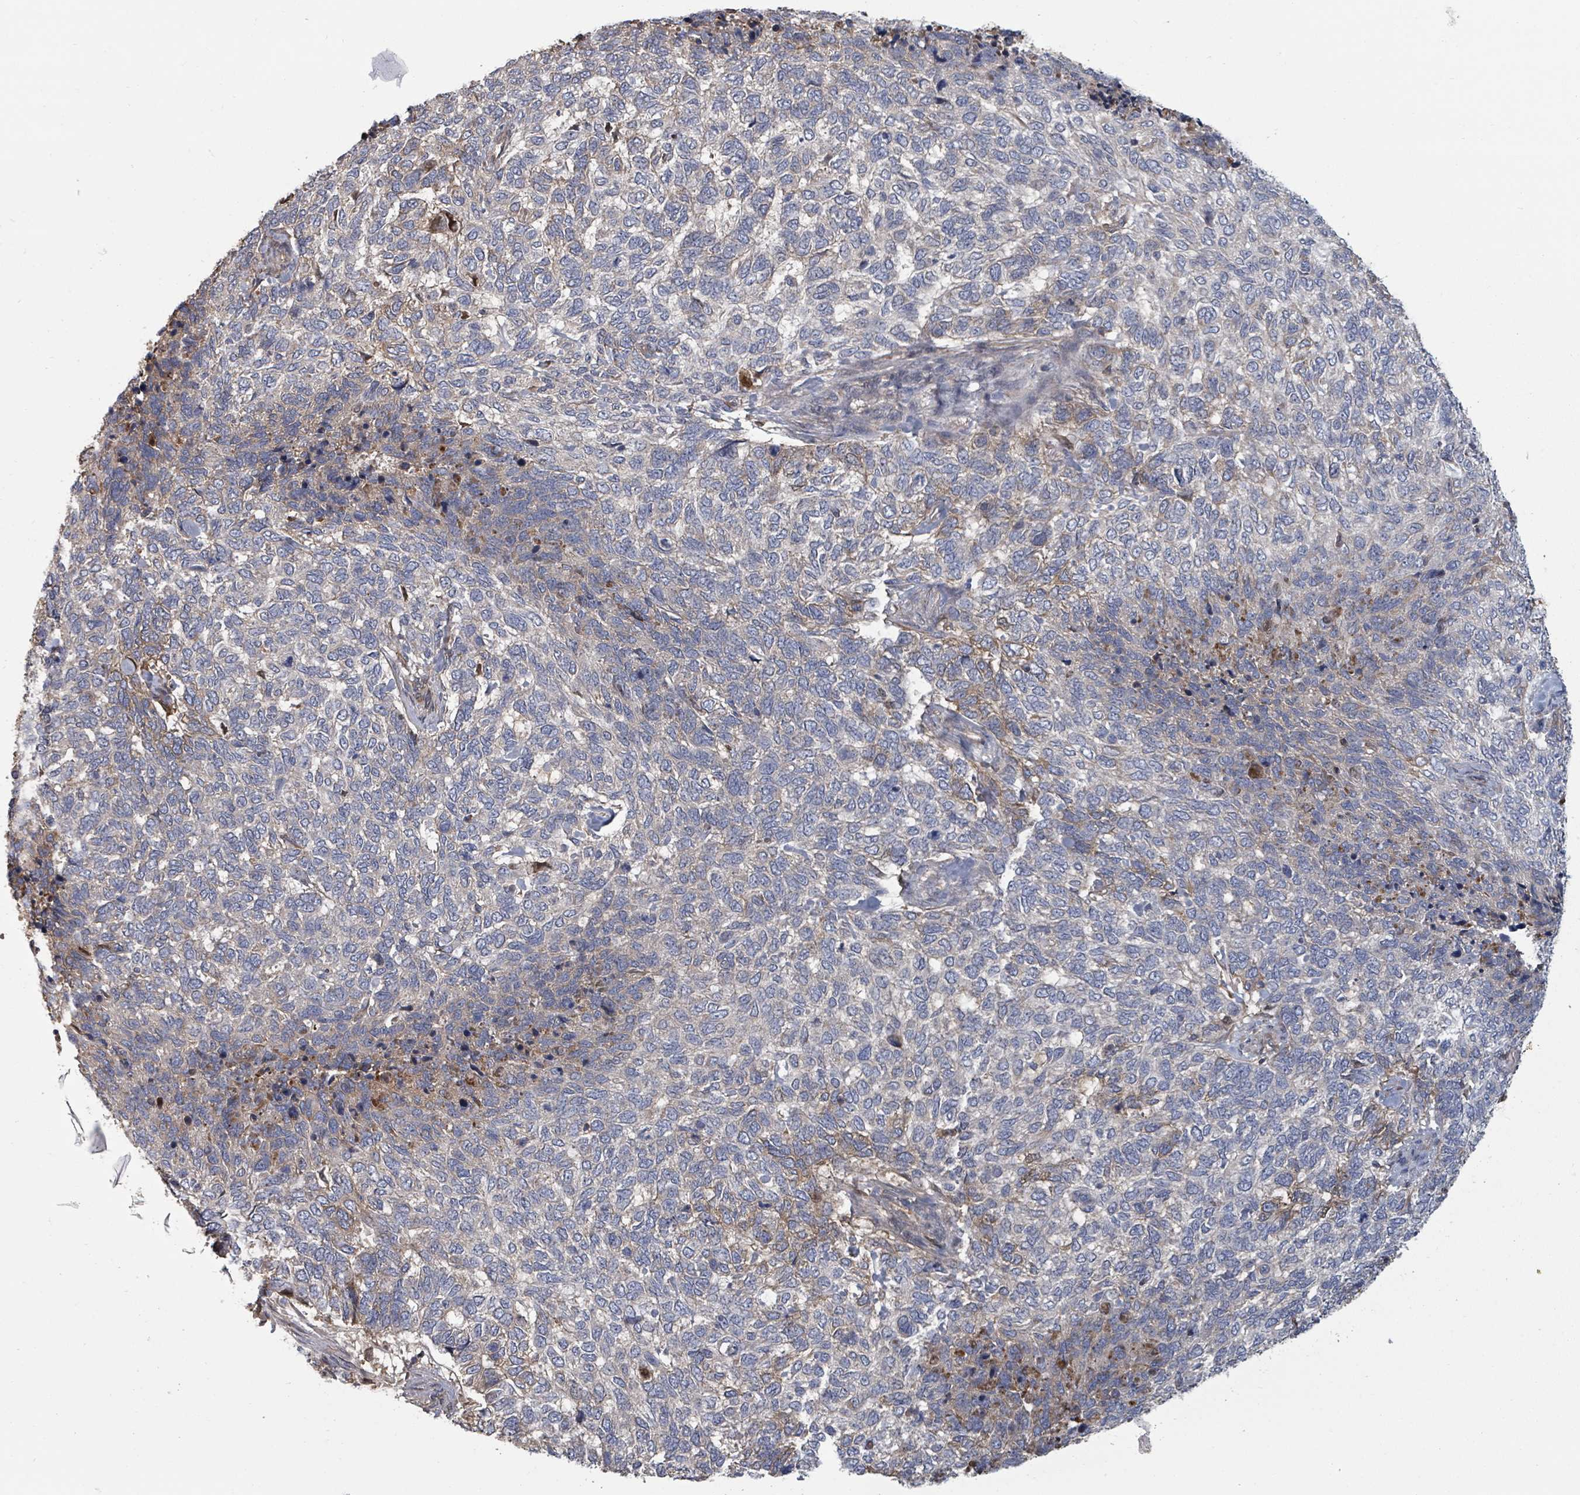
{"staining": {"intensity": "weak", "quantity": "<25%", "location": "cytoplasmic/membranous"}, "tissue": "skin cancer", "cell_type": "Tumor cells", "image_type": "cancer", "snomed": [{"axis": "morphology", "description": "Basal cell carcinoma"}, {"axis": "topography", "description": "Skin"}], "caption": "Tumor cells show no significant positivity in skin basal cell carcinoma.", "gene": "GABBR1", "patient": {"sex": "female", "age": 65}}